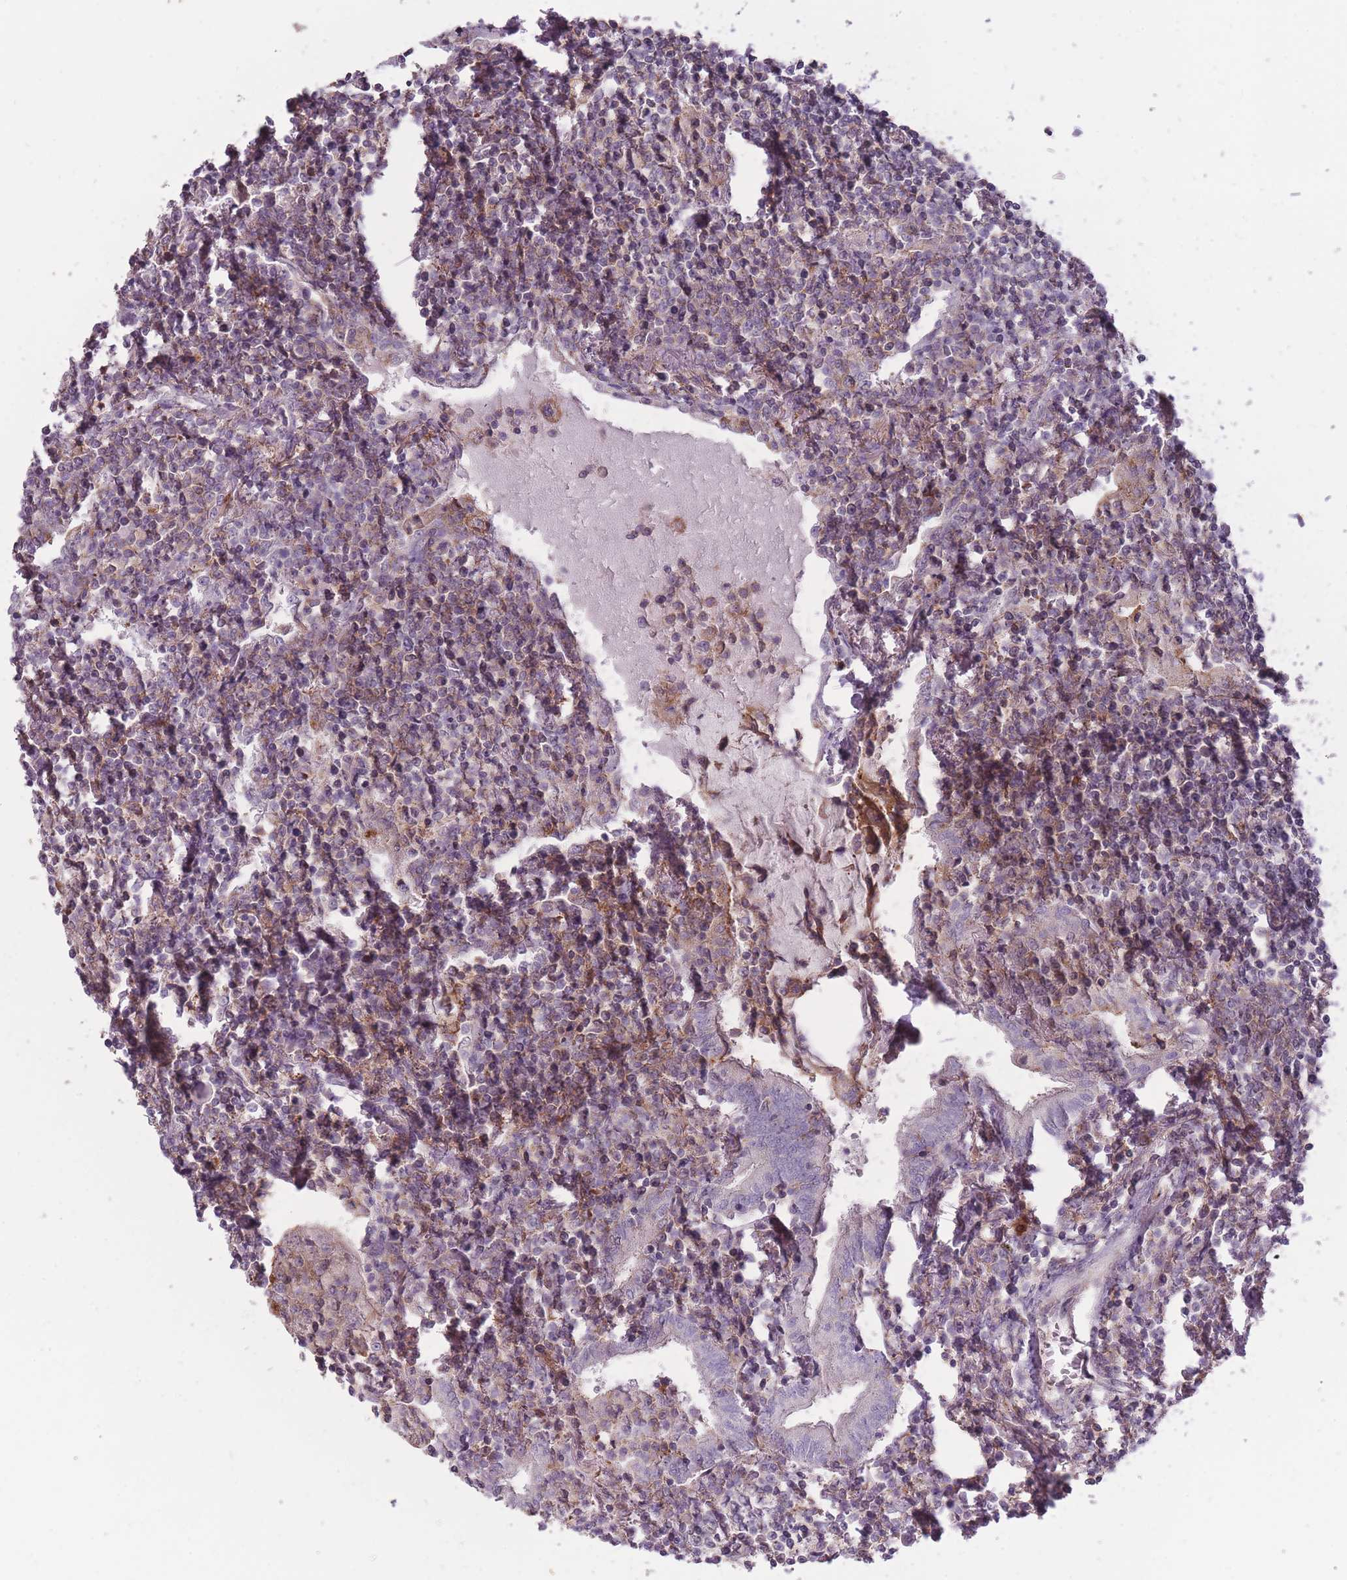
{"staining": {"intensity": "weak", "quantity": "25%-75%", "location": "cytoplasmic/membranous"}, "tissue": "lymphoma", "cell_type": "Tumor cells", "image_type": "cancer", "snomed": [{"axis": "morphology", "description": "Malignant lymphoma, non-Hodgkin's type, Low grade"}, {"axis": "topography", "description": "Lung"}], "caption": "DAB immunohistochemical staining of human lymphoma reveals weak cytoplasmic/membranous protein positivity in approximately 25%-75% of tumor cells.", "gene": "TET3", "patient": {"sex": "female", "age": 71}}